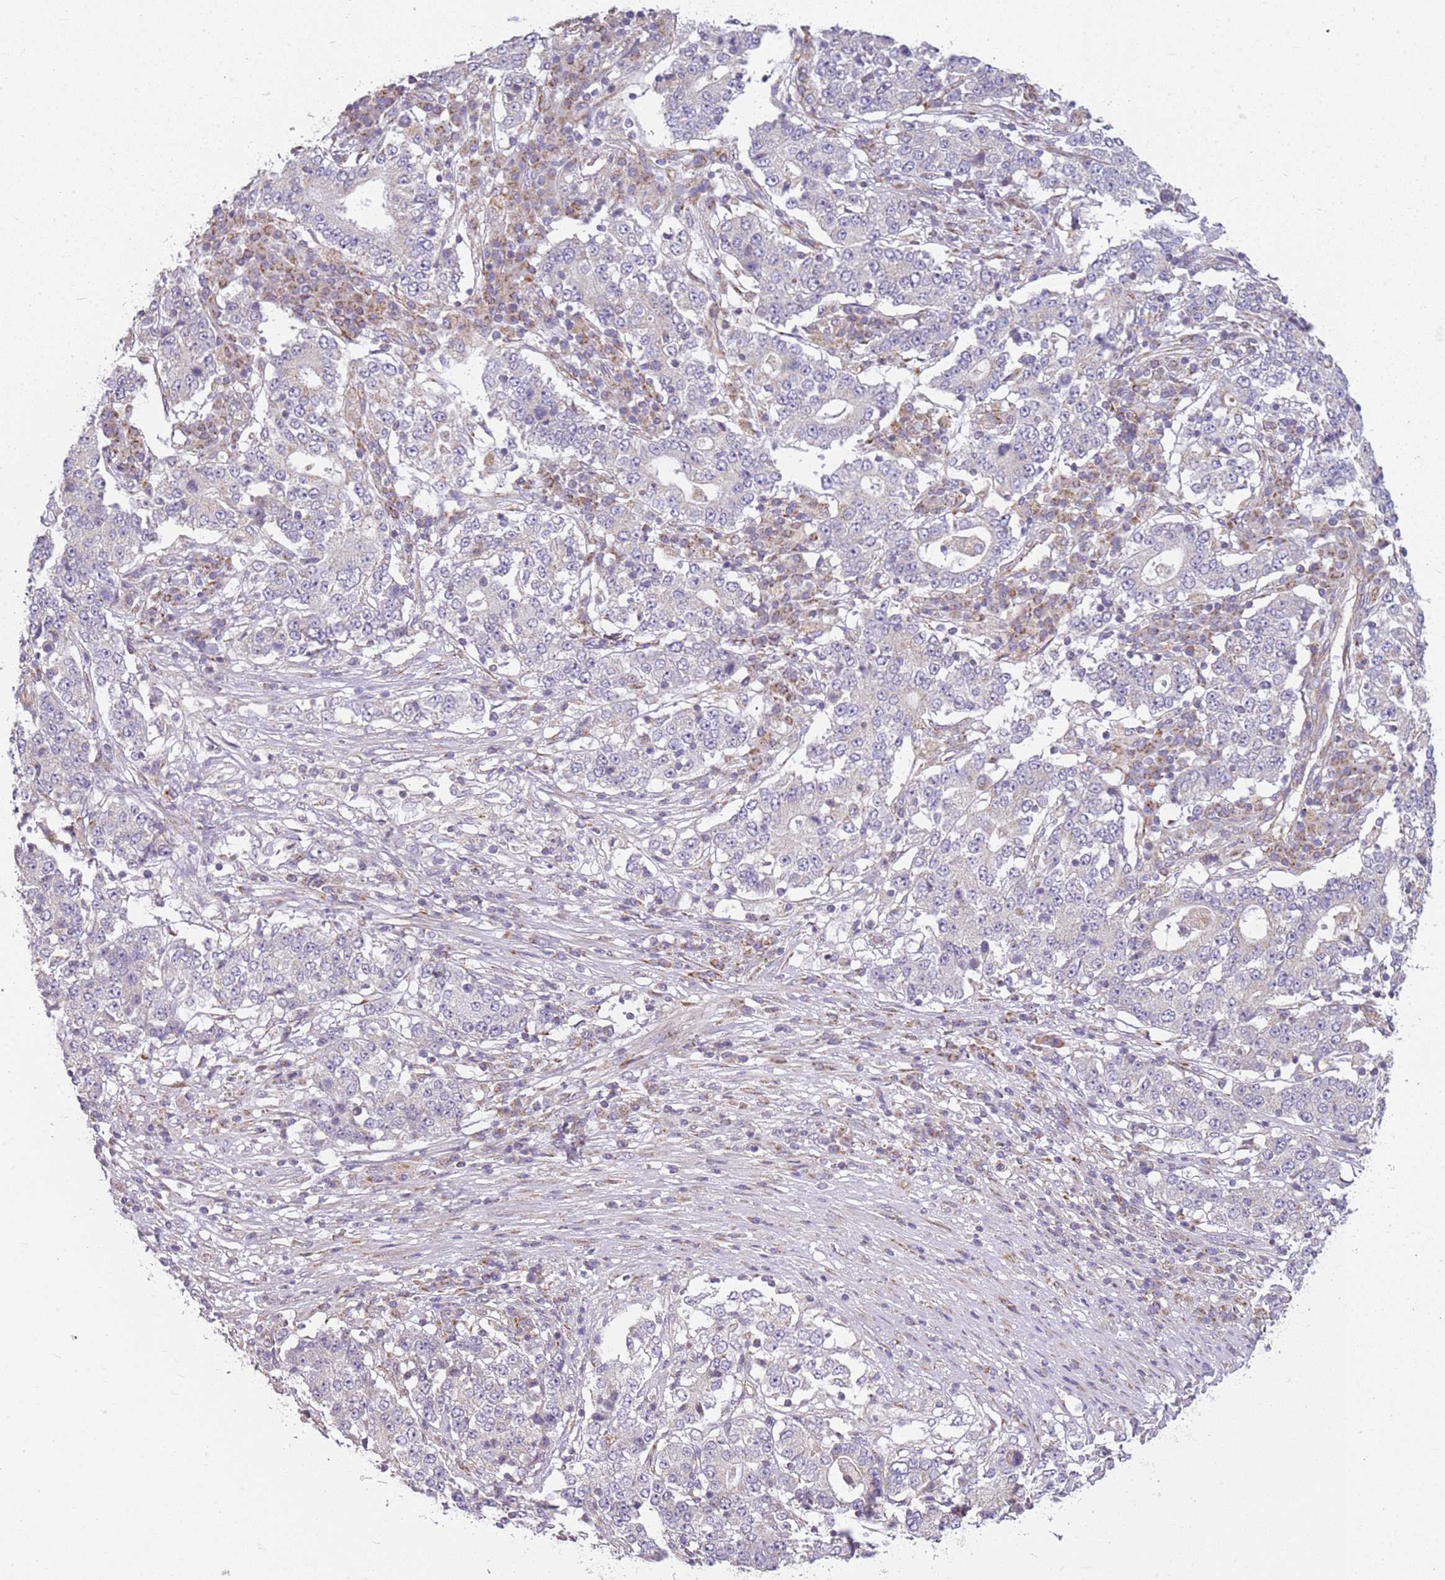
{"staining": {"intensity": "negative", "quantity": "none", "location": "none"}, "tissue": "stomach cancer", "cell_type": "Tumor cells", "image_type": "cancer", "snomed": [{"axis": "morphology", "description": "Adenocarcinoma, NOS"}, {"axis": "topography", "description": "Stomach"}], "caption": "An immunohistochemistry histopathology image of stomach cancer (adenocarcinoma) is shown. There is no staining in tumor cells of stomach cancer (adenocarcinoma).", "gene": "TMEM200C", "patient": {"sex": "male", "age": 59}}